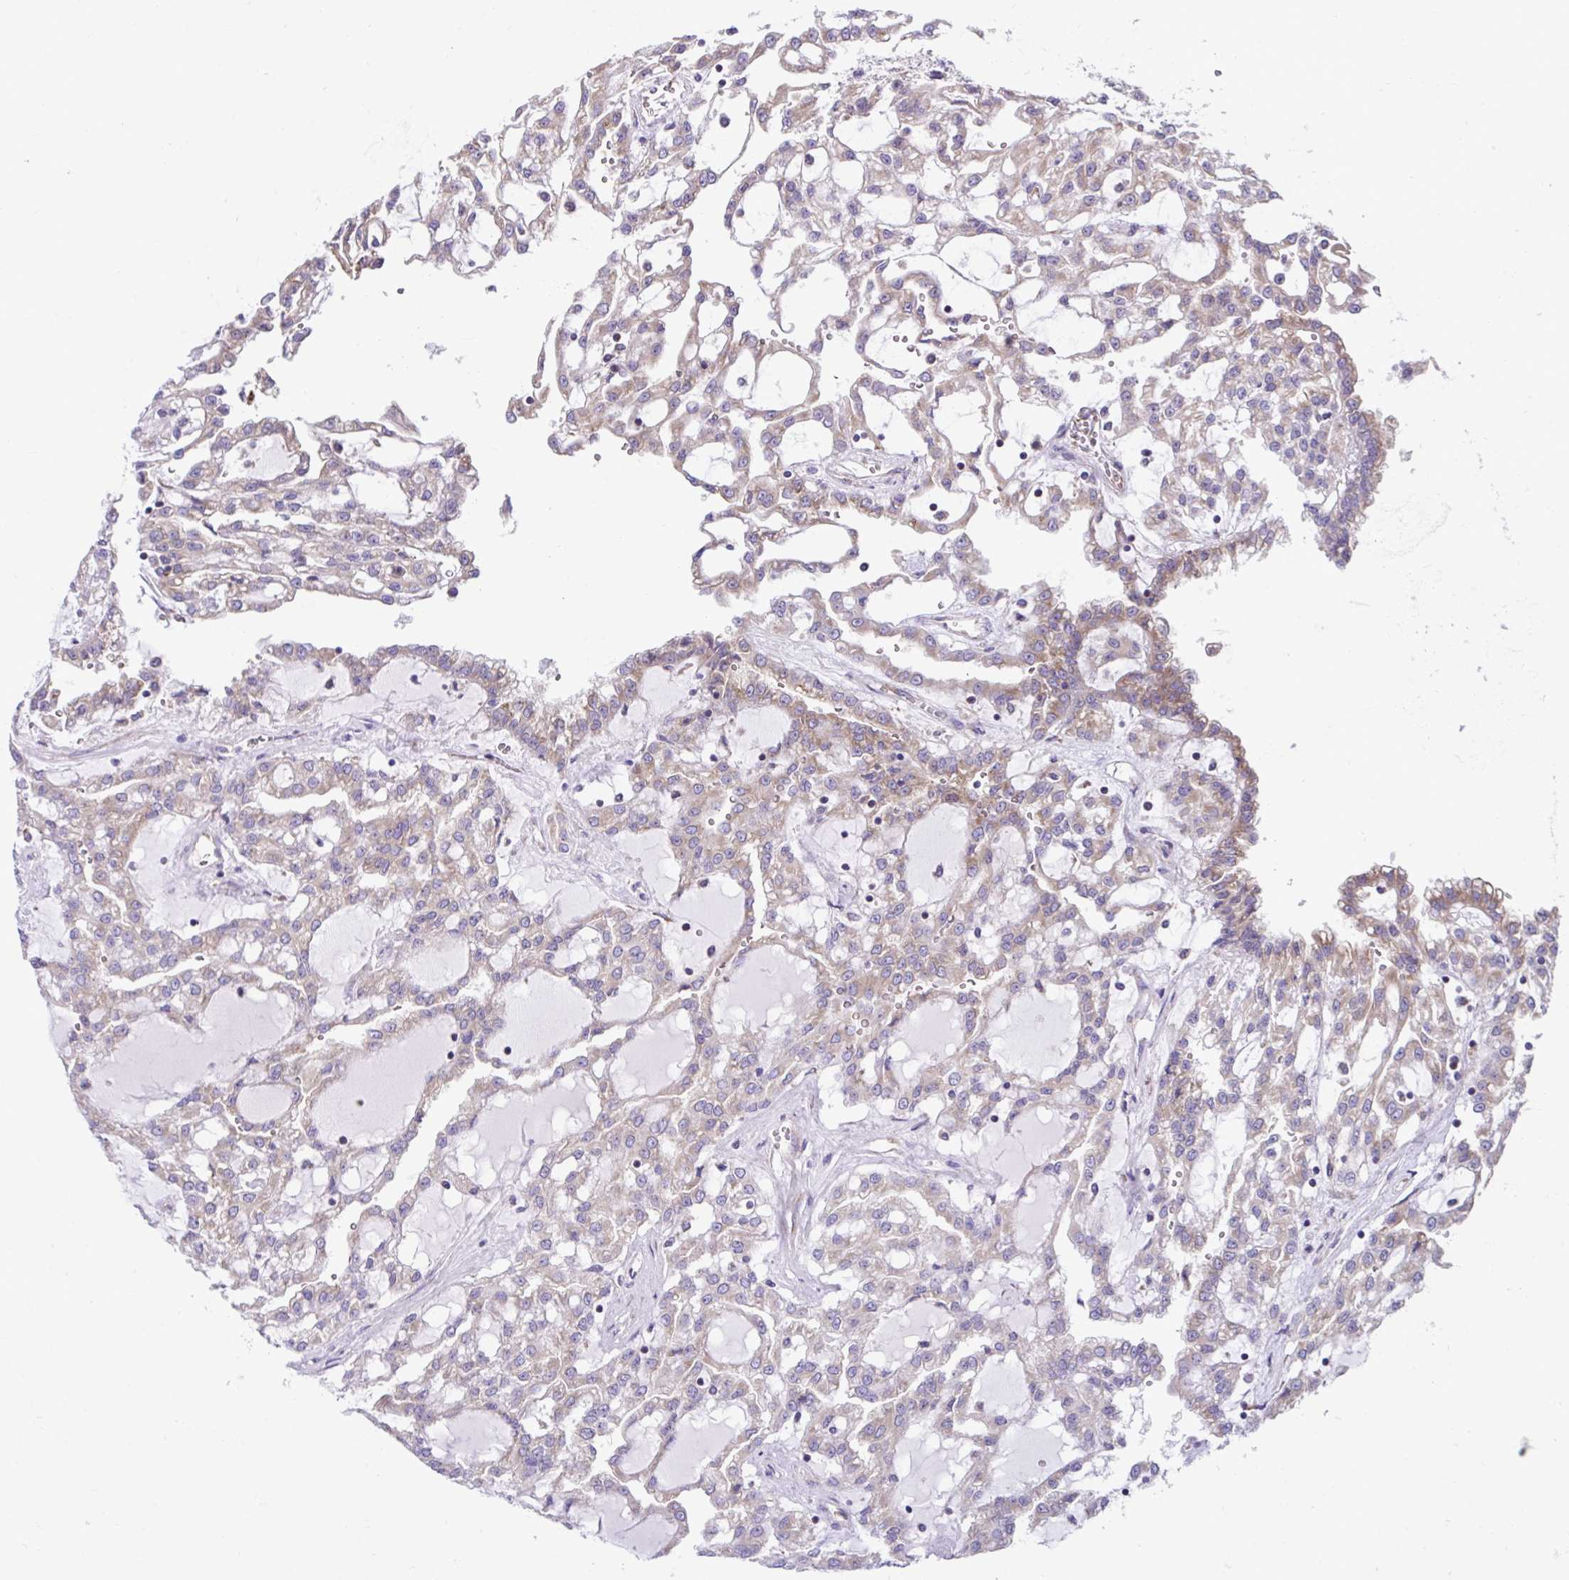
{"staining": {"intensity": "weak", "quantity": "25%-75%", "location": "cytoplasmic/membranous"}, "tissue": "renal cancer", "cell_type": "Tumor cells", "image_type": "cancer", "snomed": [{"axis": "morphology", "description": "Adenocarcinoma, NOS"}, {"axis": "topography", "description": "Kidney"}], "caption": "A brown stain shows weak cytoplasmic/membranous staining of a protein in renal cancer (adenocarcinoma) tumor cells.", "gene": "RPL7", "patient": {"sex": "male", "age": 63}}